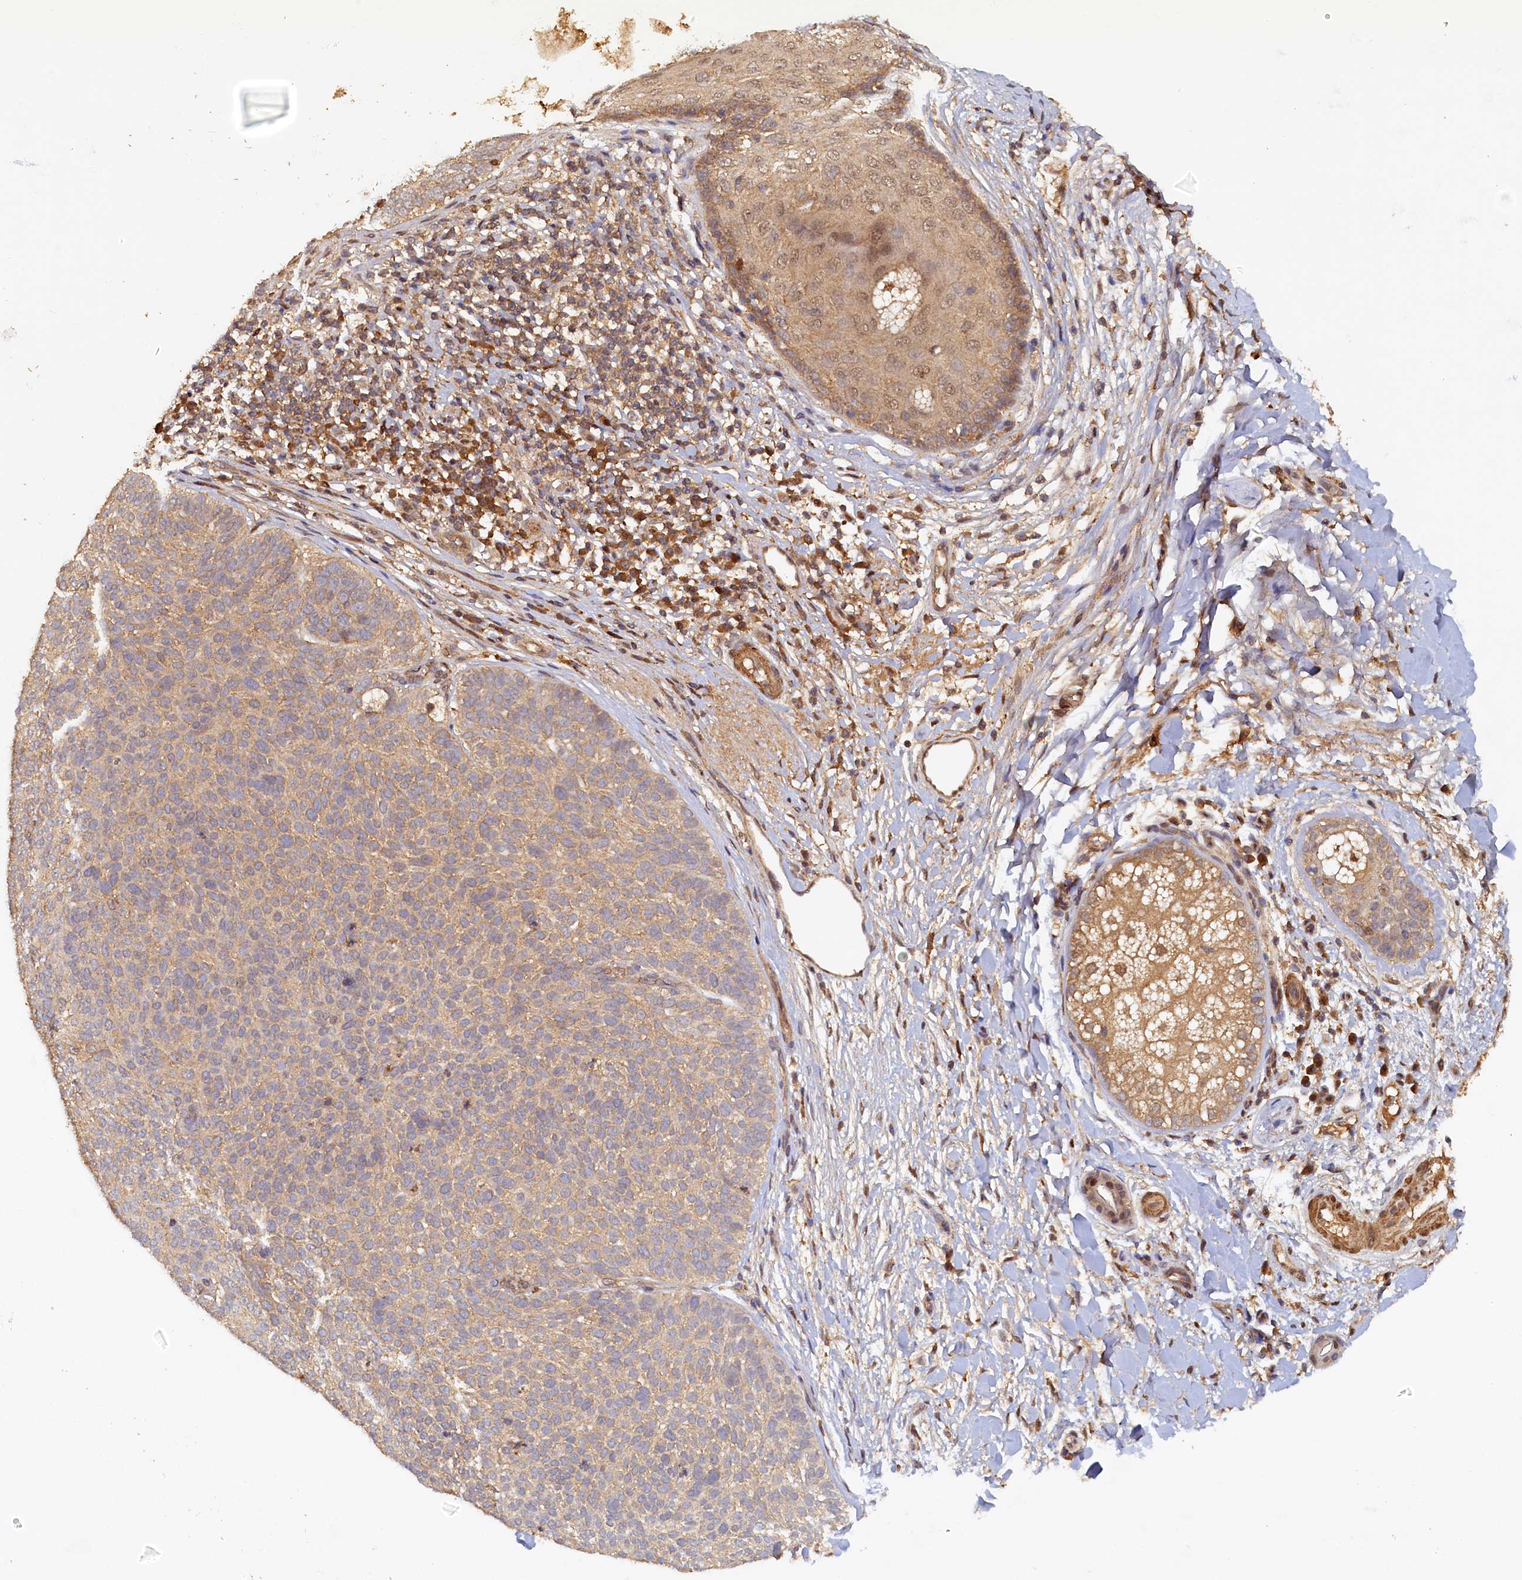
{"staining": {"intensity": "weak", "quantity": ">75%", "location": "cytoplasmic/membranous"}, "tissue": "skin cancer", "cell_type": "Tumor cells", "image_type": "cancer", "snomed": [{"axis": "morphology", "description": "Basal cell carcinoma"}, {"axis": "topography", "description": "Skin"}], "caption": "An immunohistochemistry (IHC) histopathology image of tumor tissue is shown. Protein staining in brown shows weak cytoplasmic/membranous positivity in basal cell carcinoma (skin) within tumor cells.", "gene": "UBL7", "patient": {"sex": "male", "age": 85}}